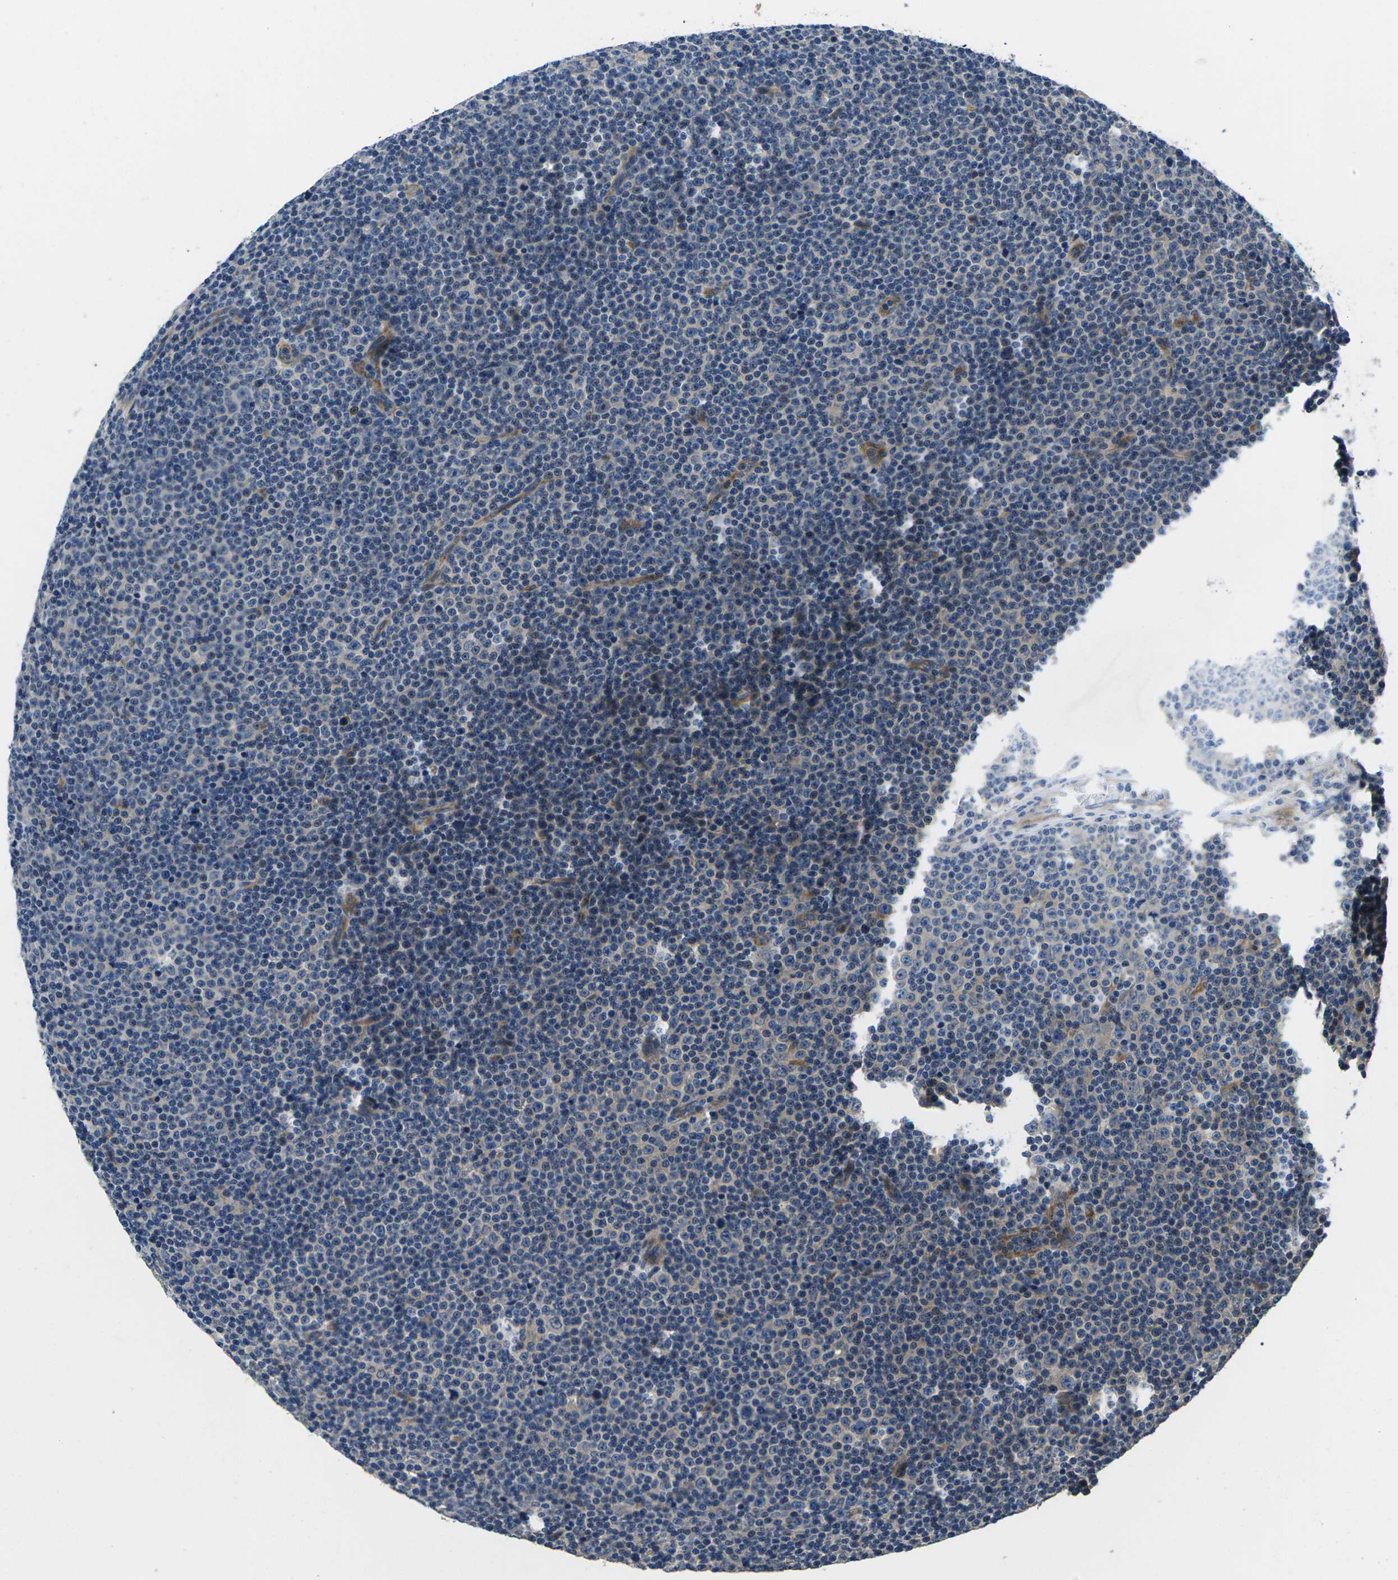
{"staining": {"intensity": "negative", "quantity": "none", "location": "none"}, "tissue": "lymphoma", "cell_type": "Tumor cells", "image_type": "cancer", "snomed": [{"axis": "morphology", "description": "Malignant lymphoma, non-Hodgkin's type, Low grade"}, {"axis": "topography", "description": "Lymph node"}], "caption": "This is a histopathology image of immunohistochemistry (IHC) staining of lymphoma, which shows no expression in tumor cells.", "gene": "PLCE1", "patient": {"sex": "female", "age": 67}}